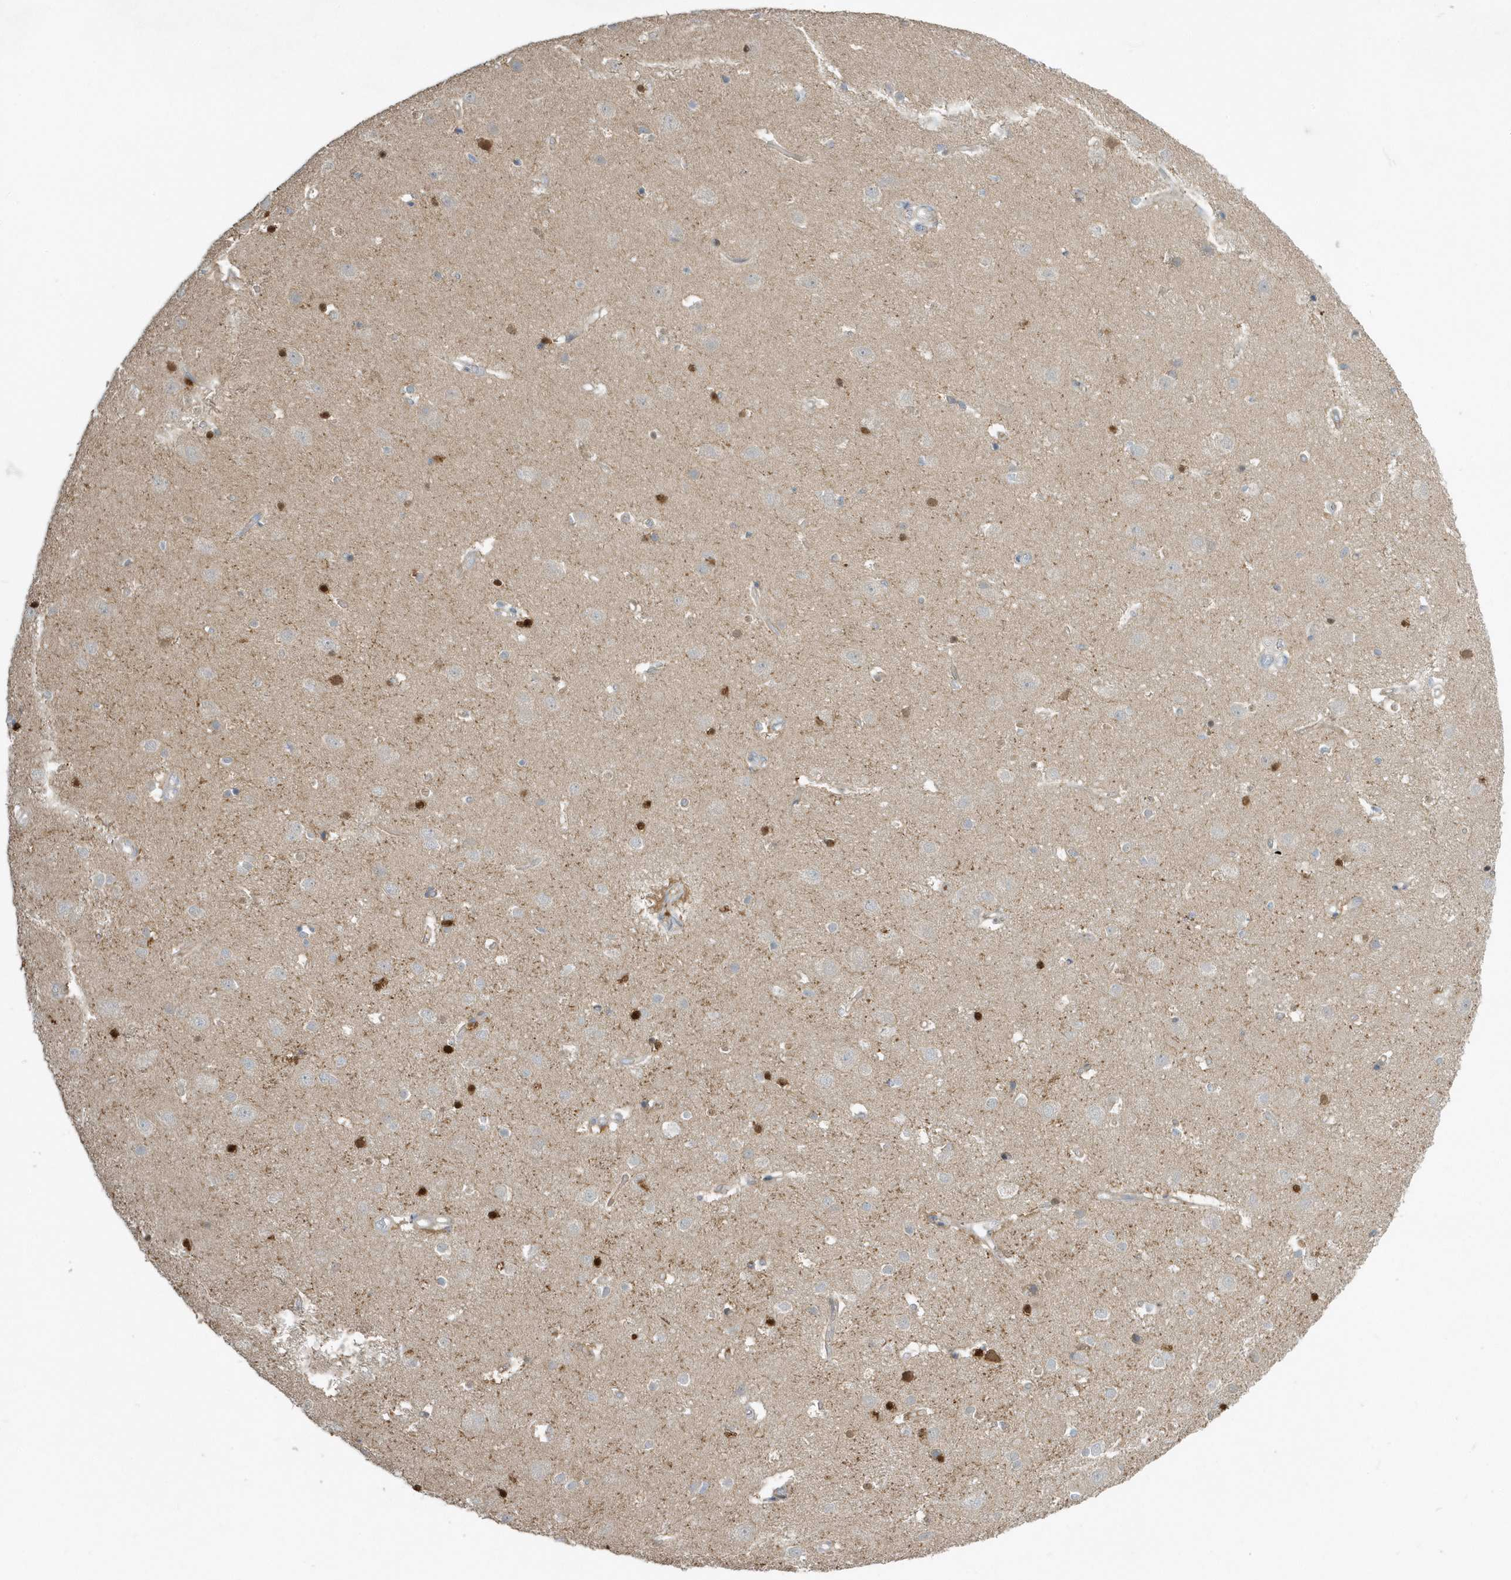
{"staining": {"intensity": "negative", "quantity": "none", "location": "none"}, "tissue": "cerebral cortex", "cell_type": "Endothelial cells", "image_type": "normal", "snomed": [{"axis": "morphology", "description": "Normal tissue, NOS"}, {"axis": "topography", "description": "Cerebral cortex"}], "caption": "Immunohistochemistry image of benign human cerebral cortex stained for a protein (brown), which demonstrates no expression in endothelial cells. The staining is performed using DAB brown chromogen with nuclei counter-stained in using hematoxylin.", "gene": "USP53", "patient": {"sex": "male", "age": 54}}